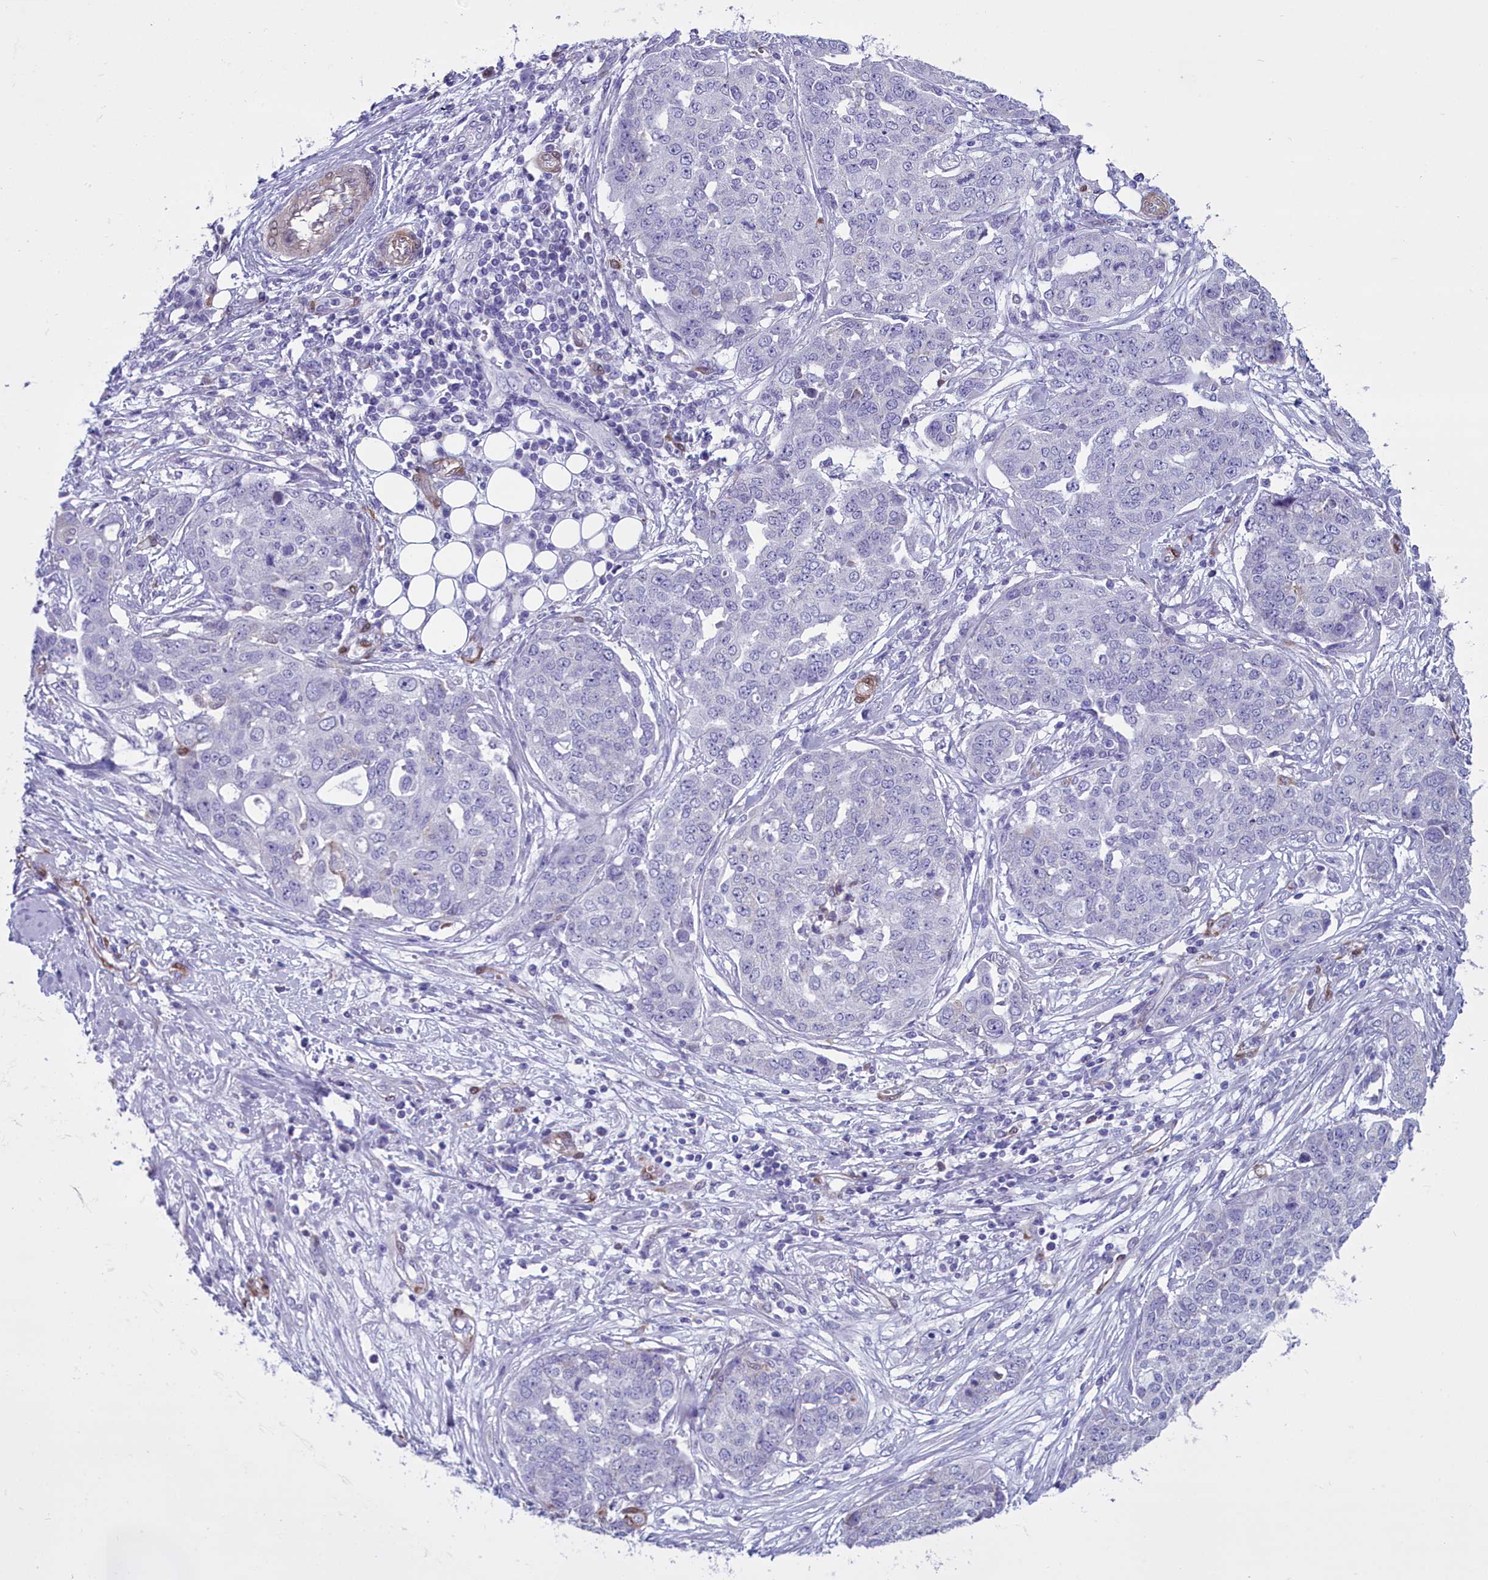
{"staining": {"intensity": "negative", "quantity": "none", "location": "none"}, "tissue": "ovarian cancer", "cell_type": "Tumor cells", "image_type": "cancer", "snomed": [{"axis": "morphology", "description": "Cystadenocarcinoma, serous, NOS"}, {"axis": "topography", "description": "Soft tissue"}, {"axis": "topography", "description": "Ovary"}], "caption": "Tumor cells show no significant positivity in serous cystadenocarcinoma (ovarian).", "gene": "PPP1R14A", "patient": {"sex": "female", "age": 57}}